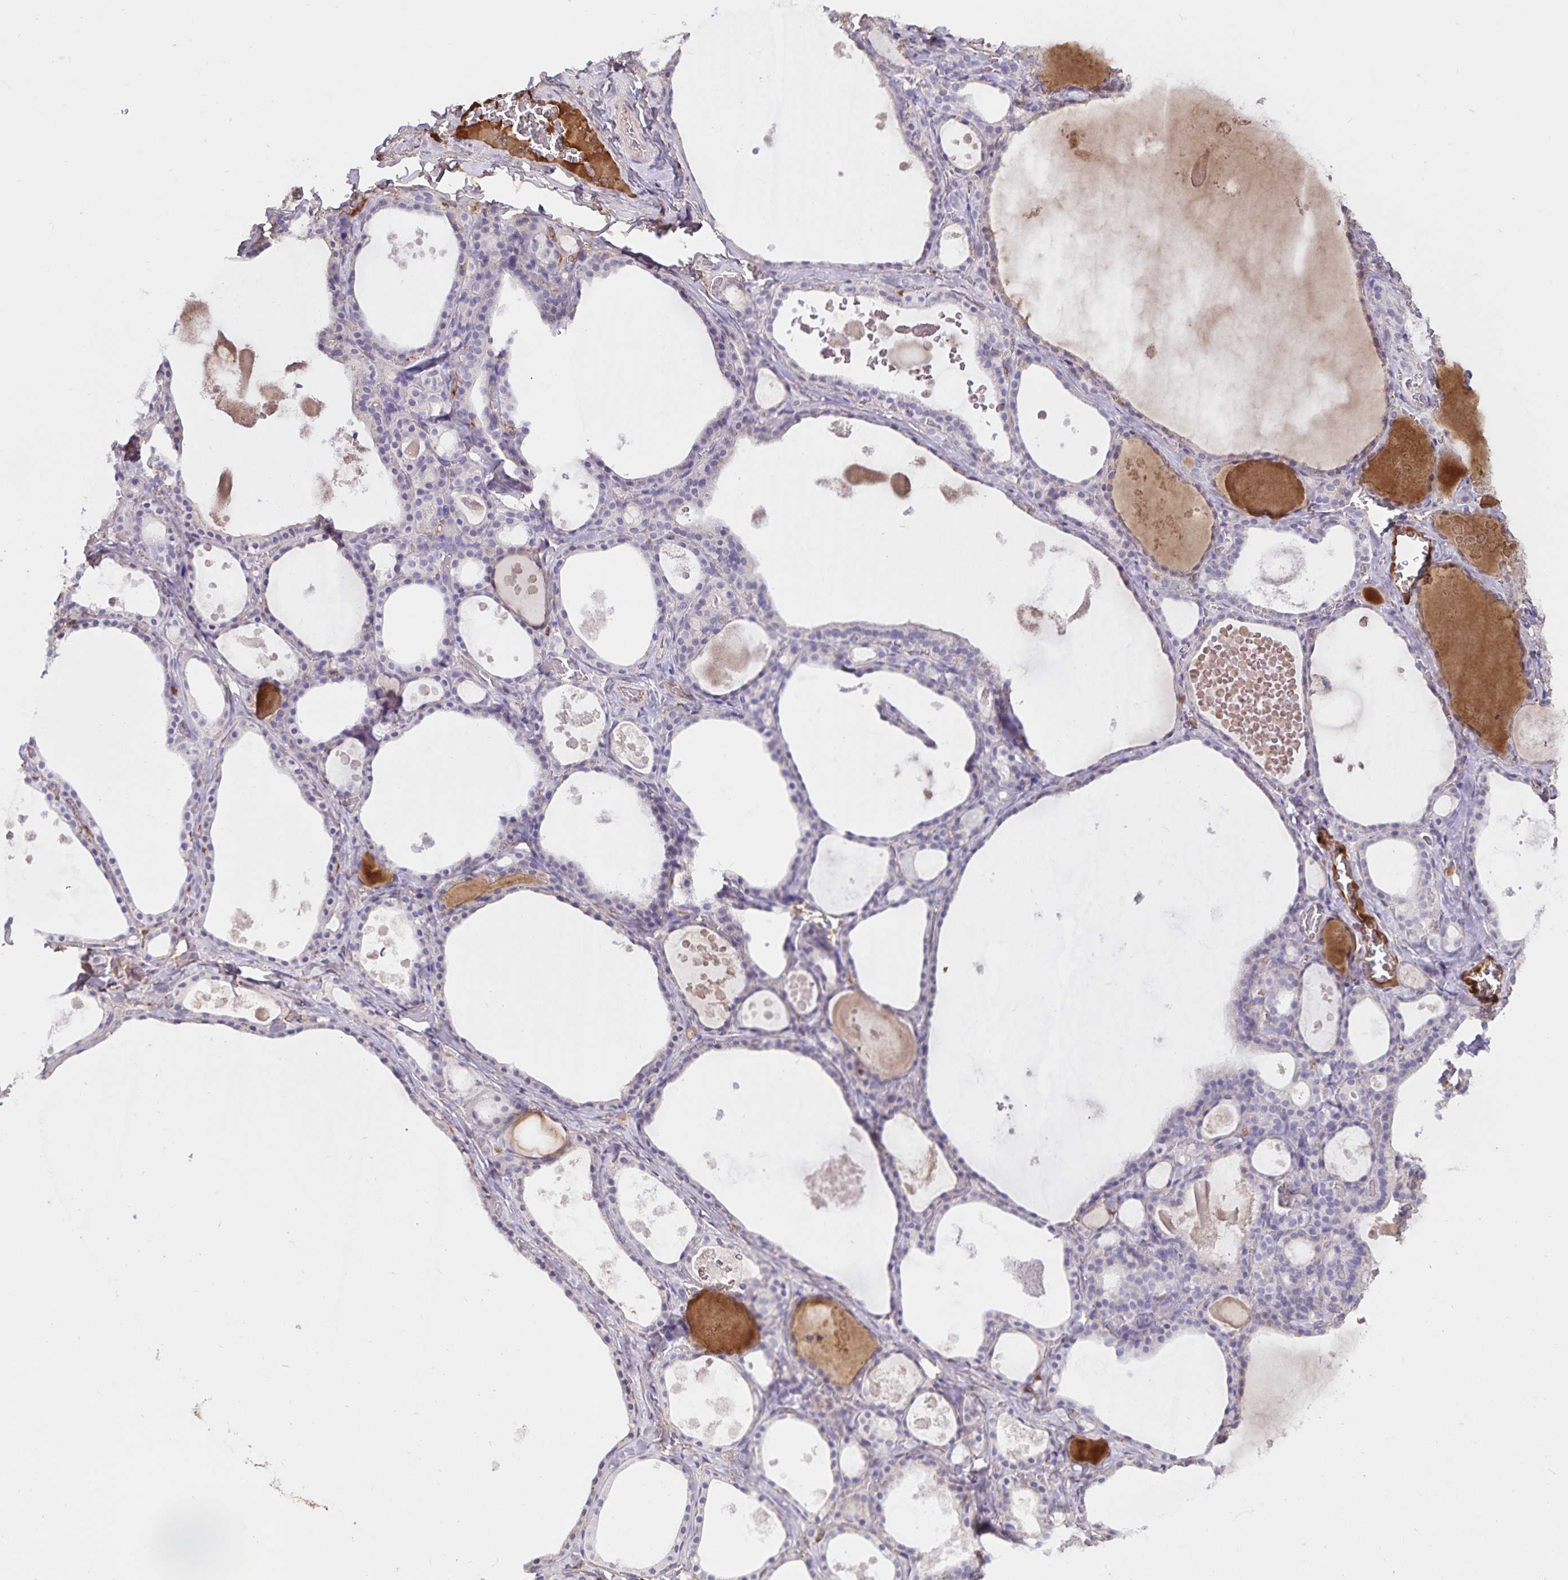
{"staining": {"intensity": "negative", "quantity": "none", "location": "none"}, "tissue": "thyroid gland", "cell_type": "Glandular cells", "image_type": "normal", "snomed": [{"axis": "morphology", "description": "Normal tissue, NOS"}, {"axis": "topography", "description": "Thyroid gland"}], "caption": "This histopathology image is of unremarkable thyroid gland stained with IHC to label a protein in brown with the nuclei are counter-stained blue. There is no expression in glandular cells.", "gene": "FGG", "patient": {"sex": "male", "age": 56}}